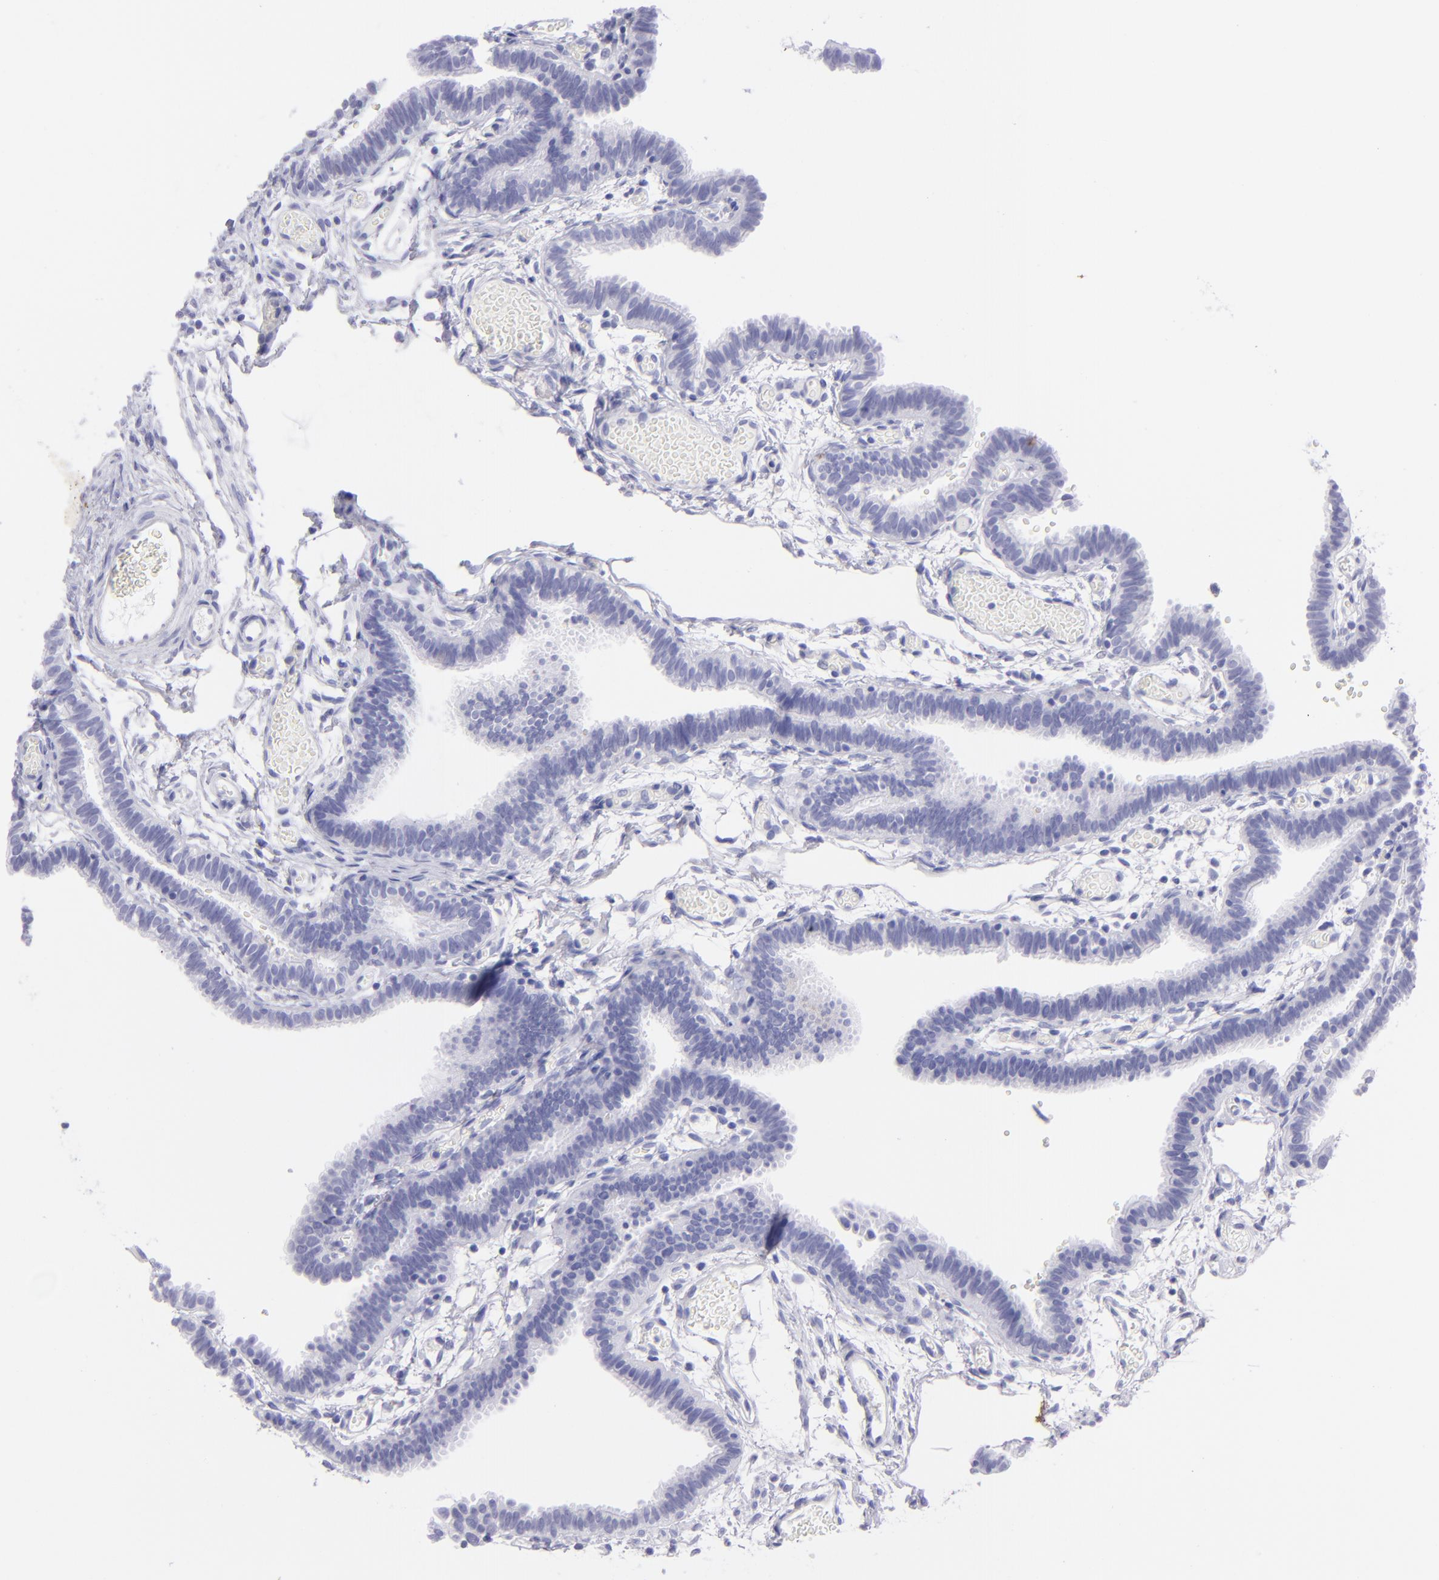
{"staining": {"intensity": "negative", "quantity": "none", "location": "none"}, "tissue": "fallopian tube", "cell_type": "Glandular cells", "image_type": "normal", "snomed": [{"axis": "morphology", "description": "Normal tissue, NOS"}, {"axis": "topography", "description": "Fallopian tube"}], "caption": "High magnification brightfield microscopy of benign fallopian tube stained with DAB (brown) and counterstained with hematoxylin (blue): glandular cells show no significant positivity. (Immunohistochemistry (ihc), brightfield microscopy, high magnification).", "gene": "SLC1A3", "patient": {"sex": "female", "age": 29}}